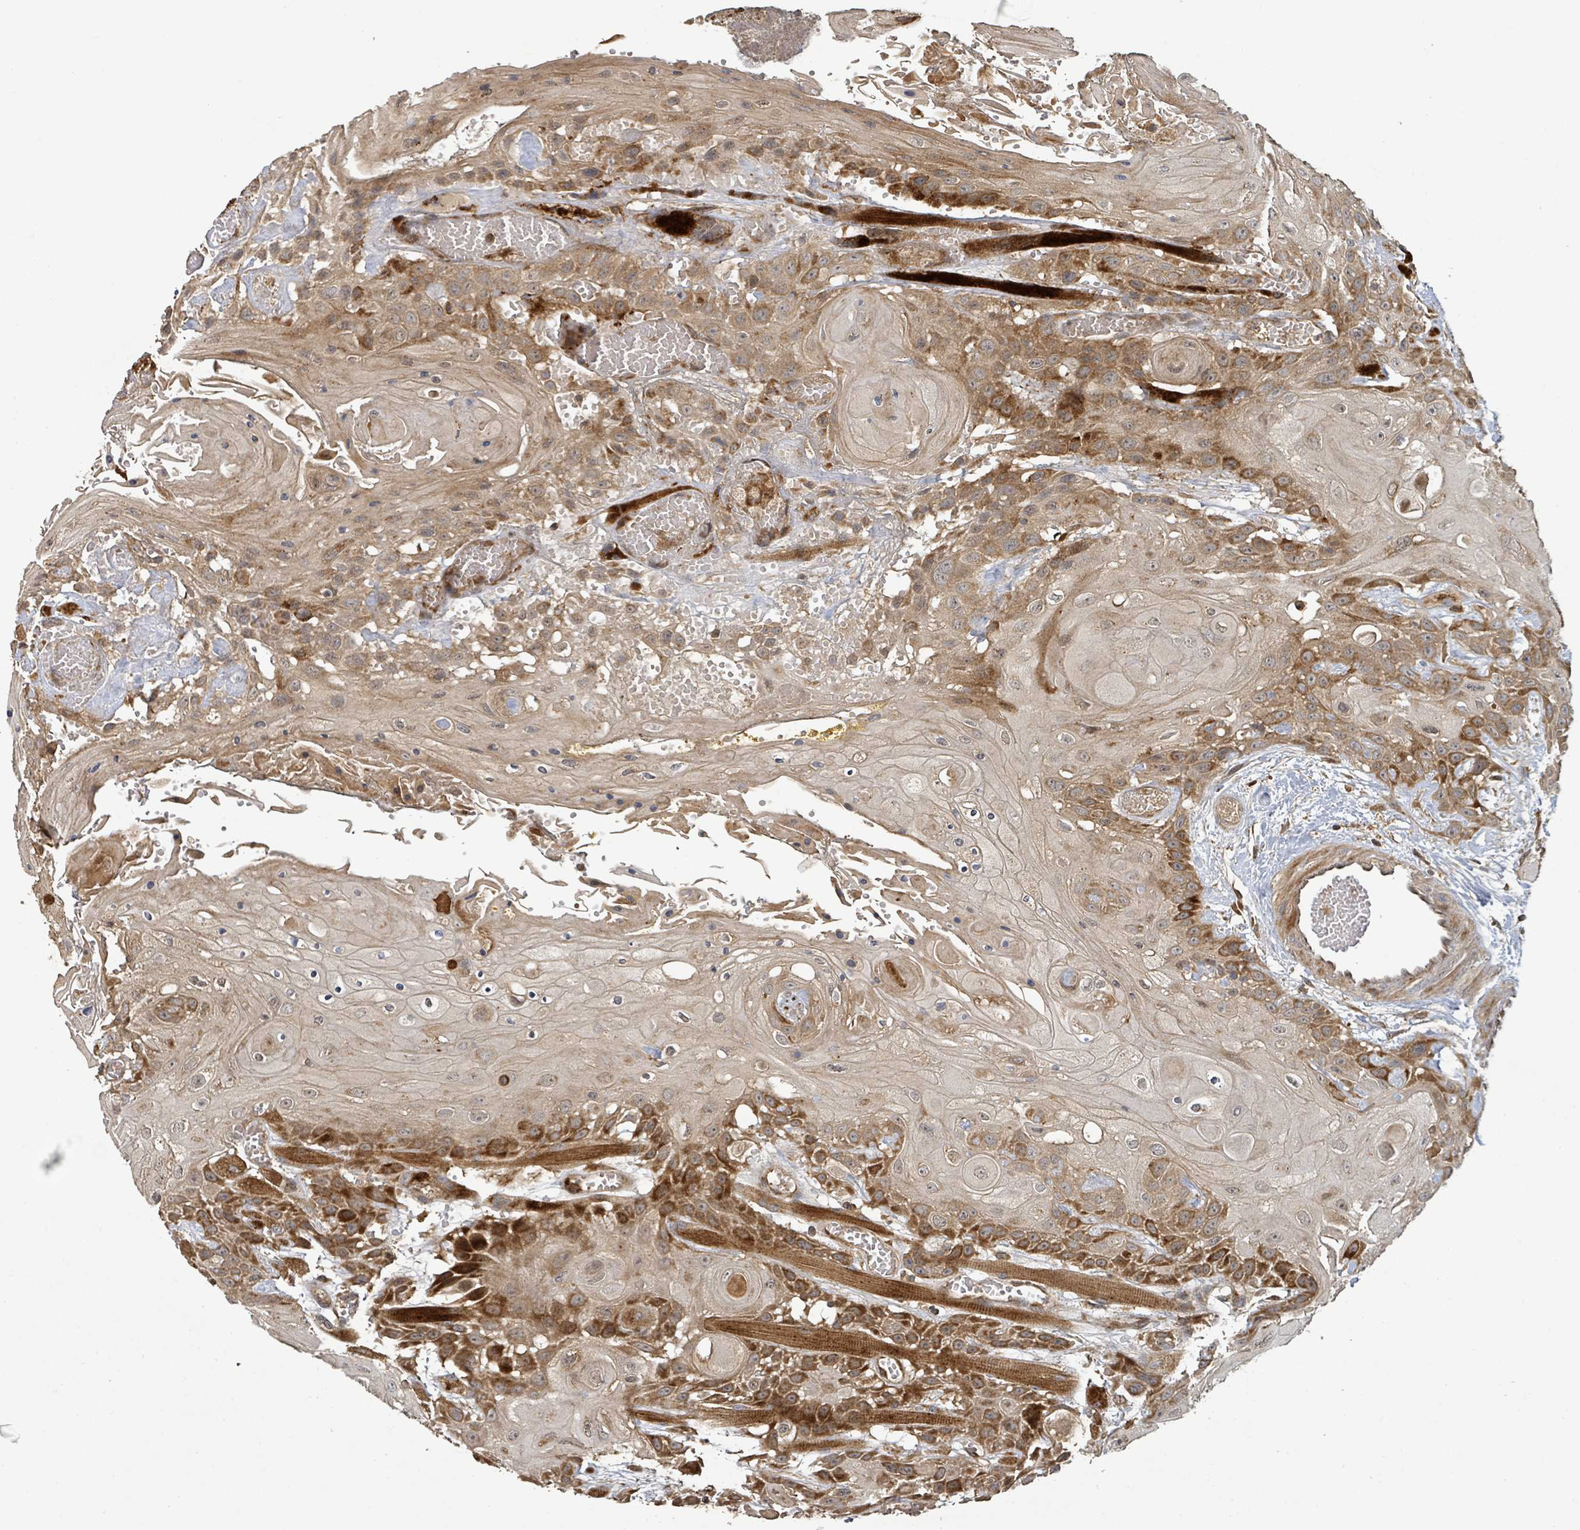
{"staining": {"intensity": "moderate", "quantity": ">75%", "location": "cytoplasmic/membranous"}, "tissue": "head and neck cancer", "cell_type": "Tumor cells", "image_type": "cancer", "snomed": [{"axis": "morphology", "description": "Squamous cell carcinoma, NOS"}, {"axis": "topography", "description": "Head-Neck"}], "caption": "Head and neck cancer was stained to show a protein in brown. There is medium levels of moderate cytoplasmic/membranous expression in approximately >75% of tumor cells.", "gene": "STARD4", "patient": {"sex": "female", "age": 43}}